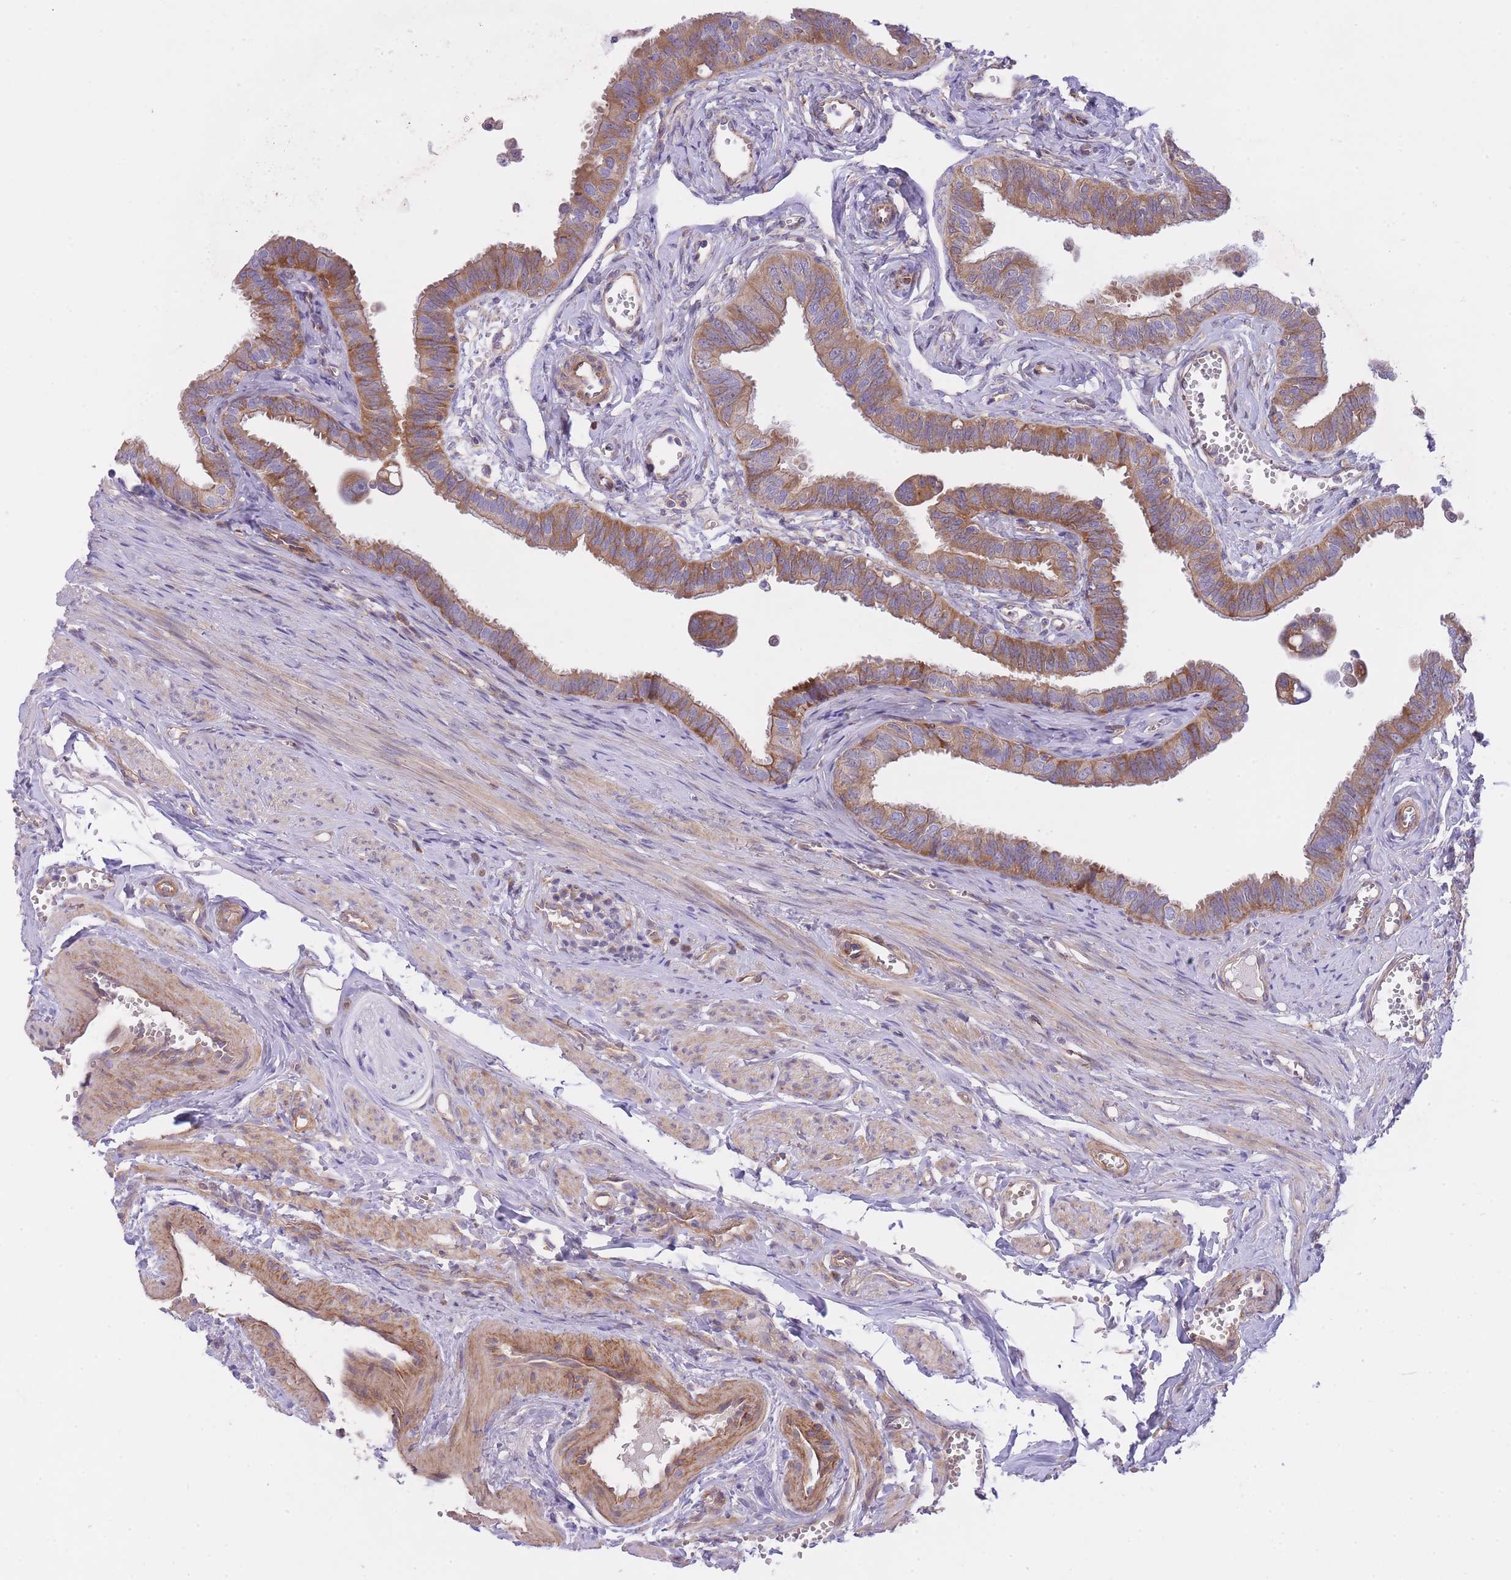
{"staining": {"intensity": "moderate", "quantity": ">75%", "location": "cytoplasmic/membranous"}, "tissue": "fallopian tube", "cell_type": "Glandular cells", "image_type": "normal", "snomed": [{"axis": "morphology", "description": "Normal tissue, NOS"}, {"axis": "morphology", "description": "Carcinoma, NOS"}, {"axis": "topography", "description": "Fallopian tube"}, {"axis": "topography", "description": "Ovary"}], "caption": "Benign fallopian tube was stained to show a protein in brown. There is medium levels of moderate cytoplasmic/membranous positivity in about >75% of glandular cells. Ihc stains the protein of interest in brown and the nuclei are stained blue.", "gene": "CHAC1", "patient": {"sex": "female", "age": 59}}